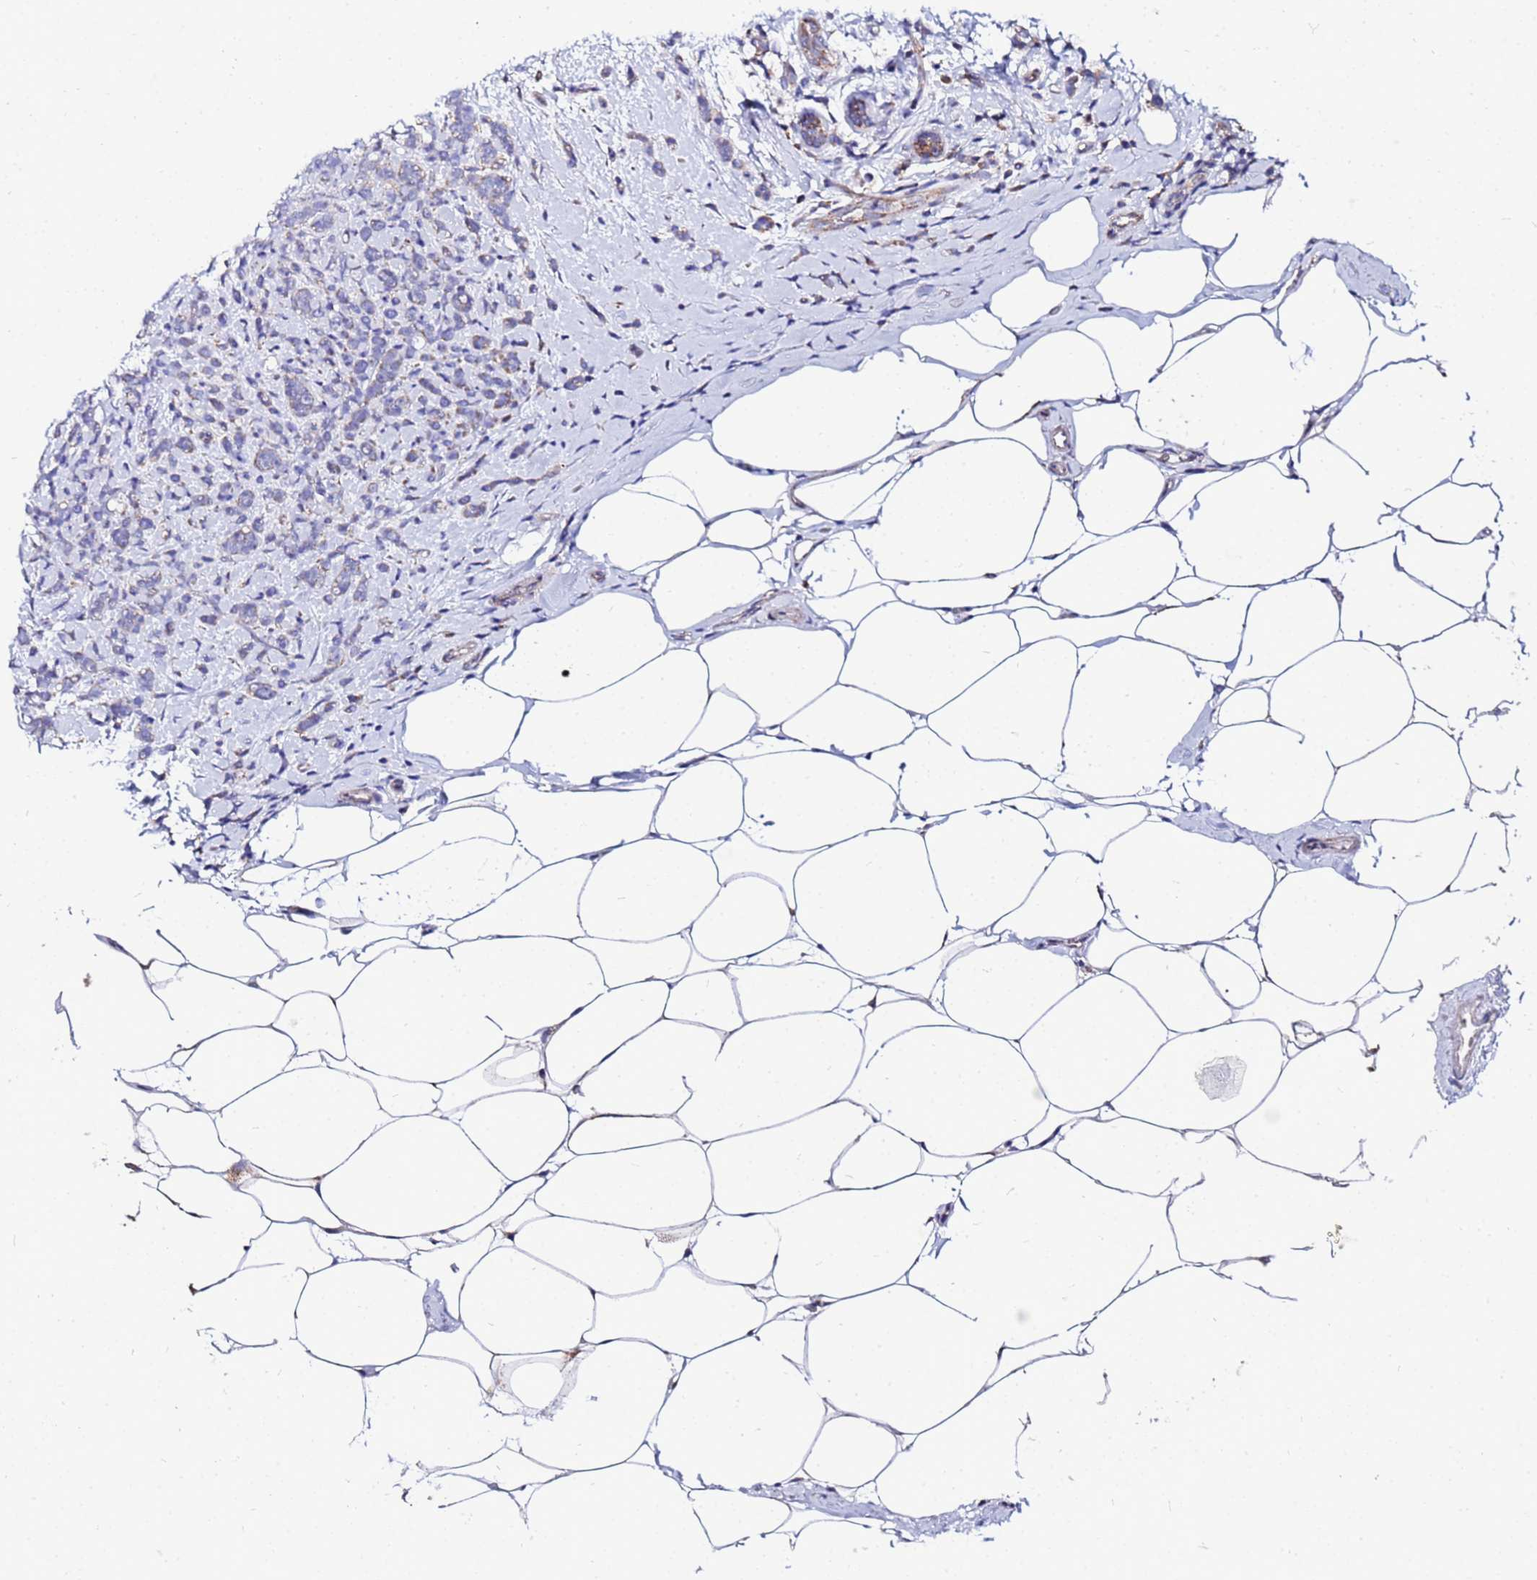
{"staining": {"intensity": "negative", "quantity": "none", "location": "none"}, "tissue": "breast cancer", "cell_type": "Tumor cells", "image_type": "cancer", "snomed": [{"axis": "morphology", "description": "Lobular carcinoma"}, {"axis": "topography", "description": "Breast"}], "caption": "IHC photomicrograph of neoplastic tissue: human breast cancer (lobular carcinoma) stained with DAB shows no significant protein staining in tumor cells. (Brightfield microscopy of DAB immunohistochemistry at high magnification).", "gene": "FAHD2A", "patient": {"sex": "female", "age": 58}}